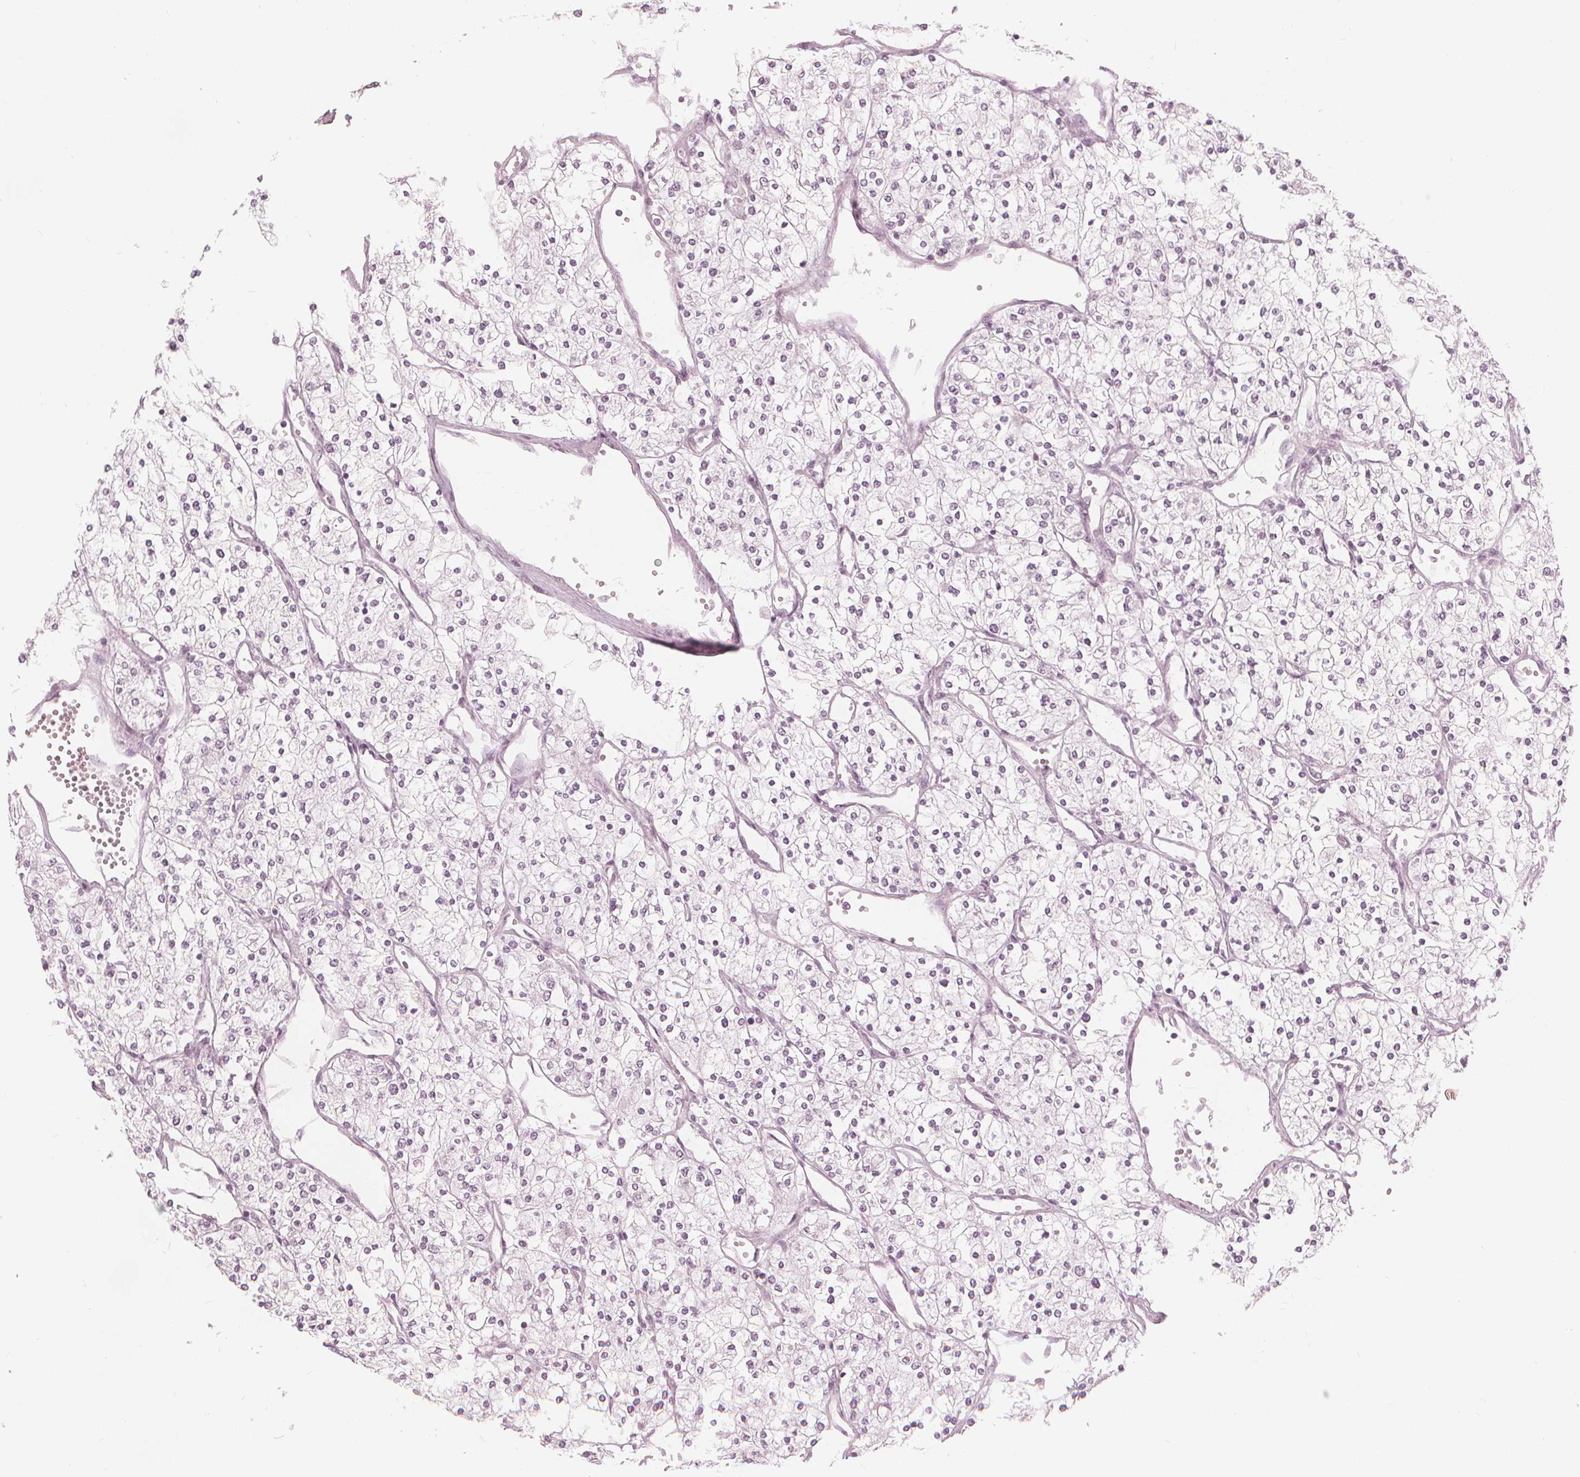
{"staining": {"intensity": "negative", "quantity": "none", "location": "none"}, "tissue": "renal cancer", "cell_type": "Tumor cells", "image_type": "cancer", "snomed": [{"axis": "morphology", "description": "Adenocarcinoma, NOS"}, {"axis": "topography", "description": "Kidney"}], "caption": "IHC micrograph of neoplastic tissue: human renal cancer stained with DAB (3,3'-diaminobenzidine) shows no significant protein positivity in tumor cells.", "gene": "PAEP", "patient": {"sex": "male", "age": 80}}